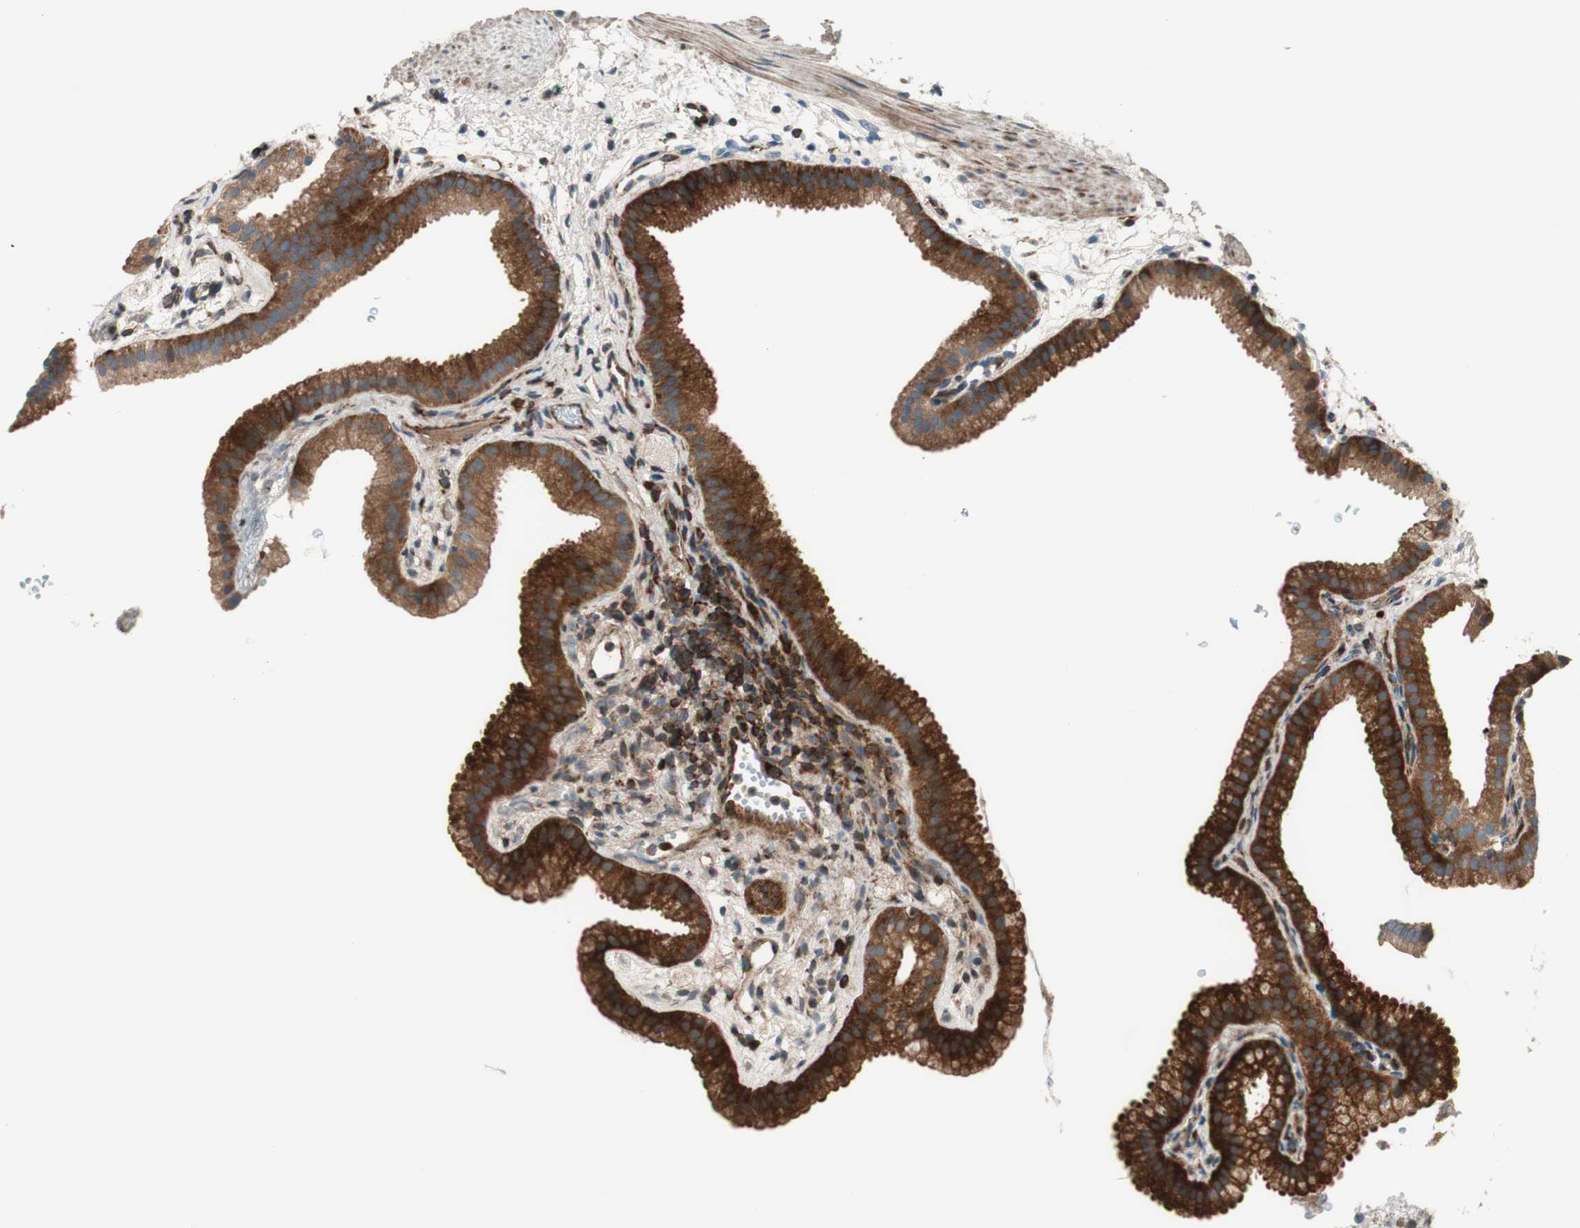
{"staining": {"intensity": "moderate", "quantity": ">75%", "location": "cytoplasmic/membranous"}, "tissue": "gallbladder", "cell_type": "Glandular cells", "image_type": "normal", "snomed": [{"axis": "morphology", "description": "Normal tissue, NOS"}, {"axis": "topography", "description": "Gallbladder"}], "caption": "Protein positivity by IHC demonstrates moderate cytoplasmic/membranous staining in about >75% of glandular cells in benign gallbladder.", "gene": "CCN4", "patient": {"sex": "female", "age": 64}}